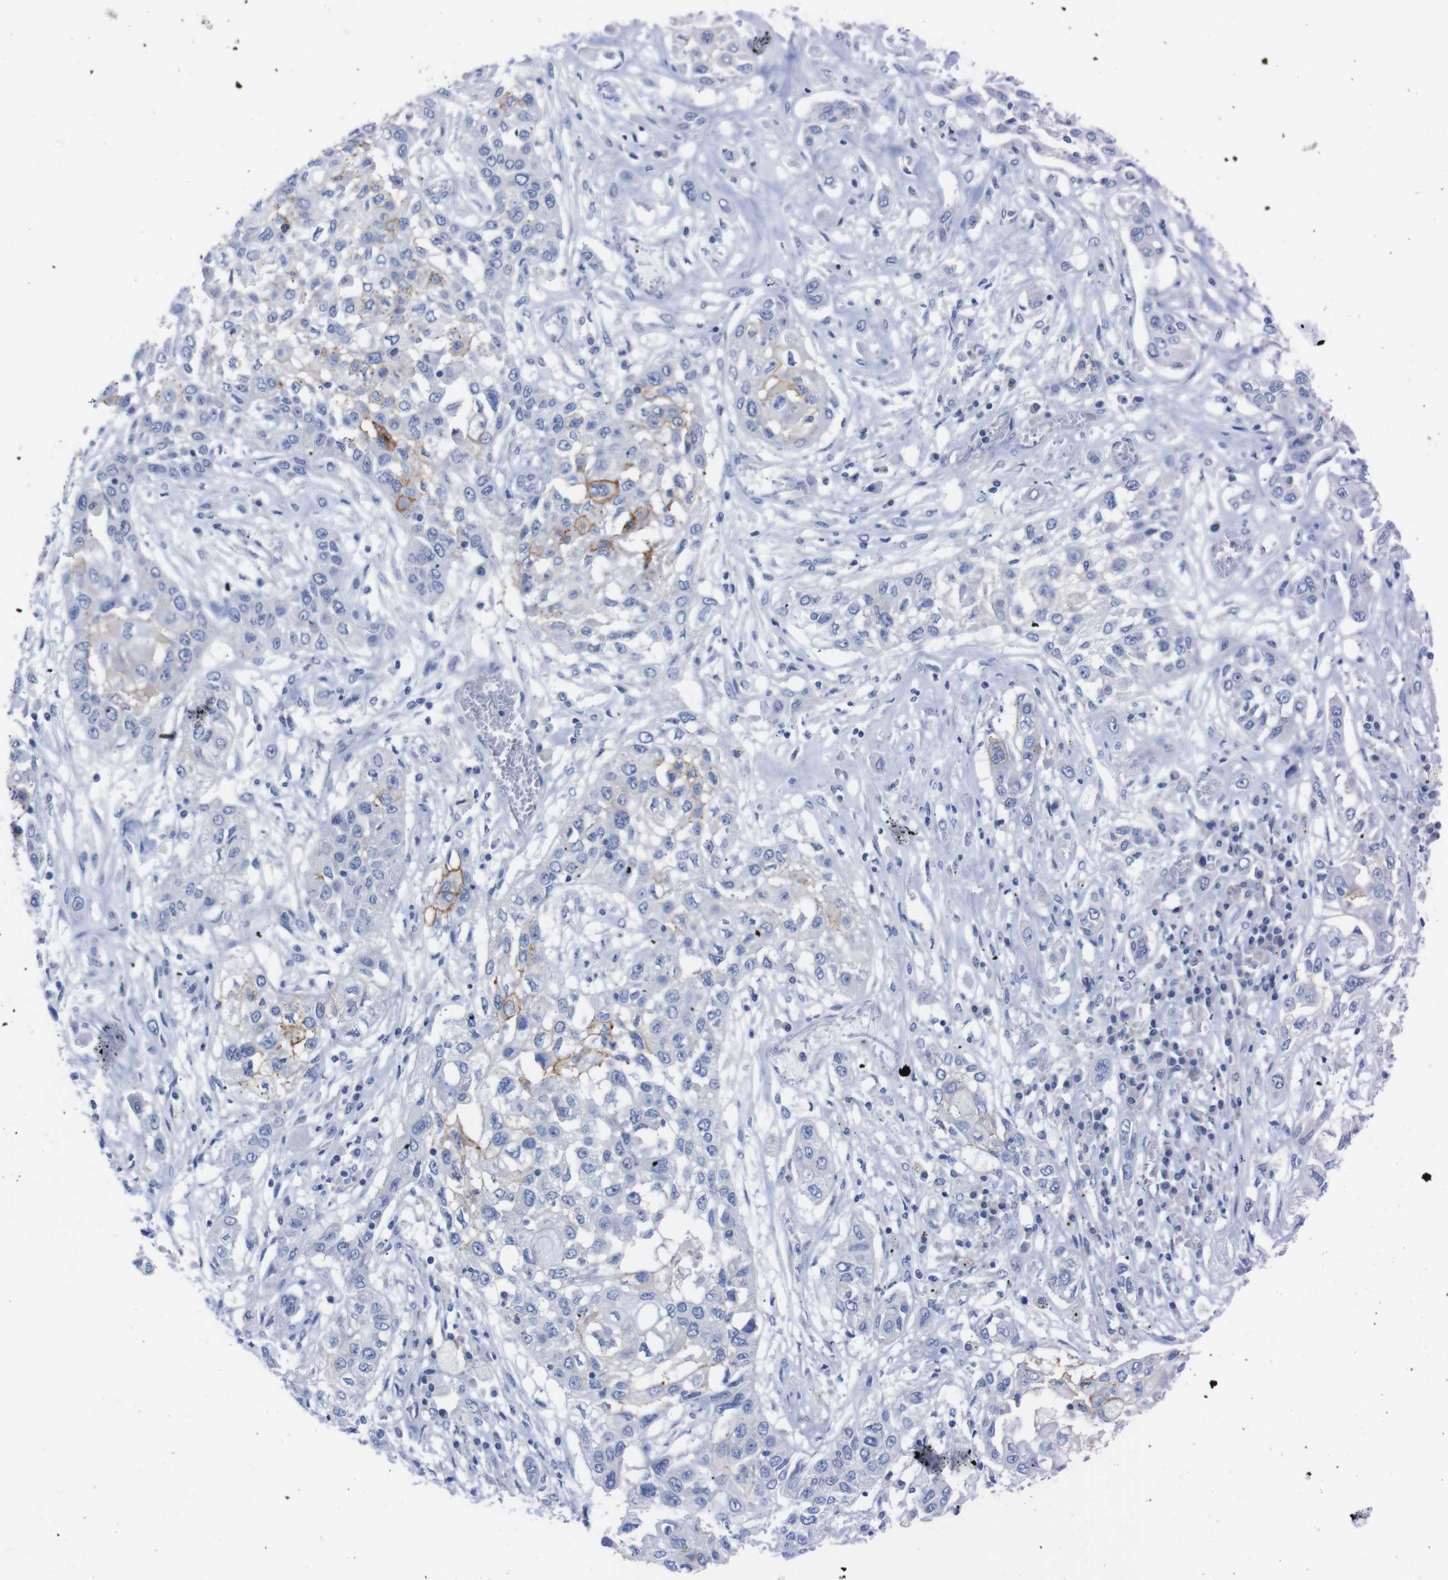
{"staining": {"intensity": "negative", "quantity": "none", "location": "none"}, "tissue": "lung cancer", "cell_type": "Tumor cells", "image_type": "cancer", "snomed": [{"axis": "morphology", "description": "Squamous cell carcinoma, NOS"}, {"axis": "topography", "description": "Lung"}], "caption": "Lung cancer (squamous cell carcinoma) was stained to show a protein in brown. There is no significant staining in tumor cells.", "gene": "TMEM243", "patient": {"sex": "male", "age": 71}}